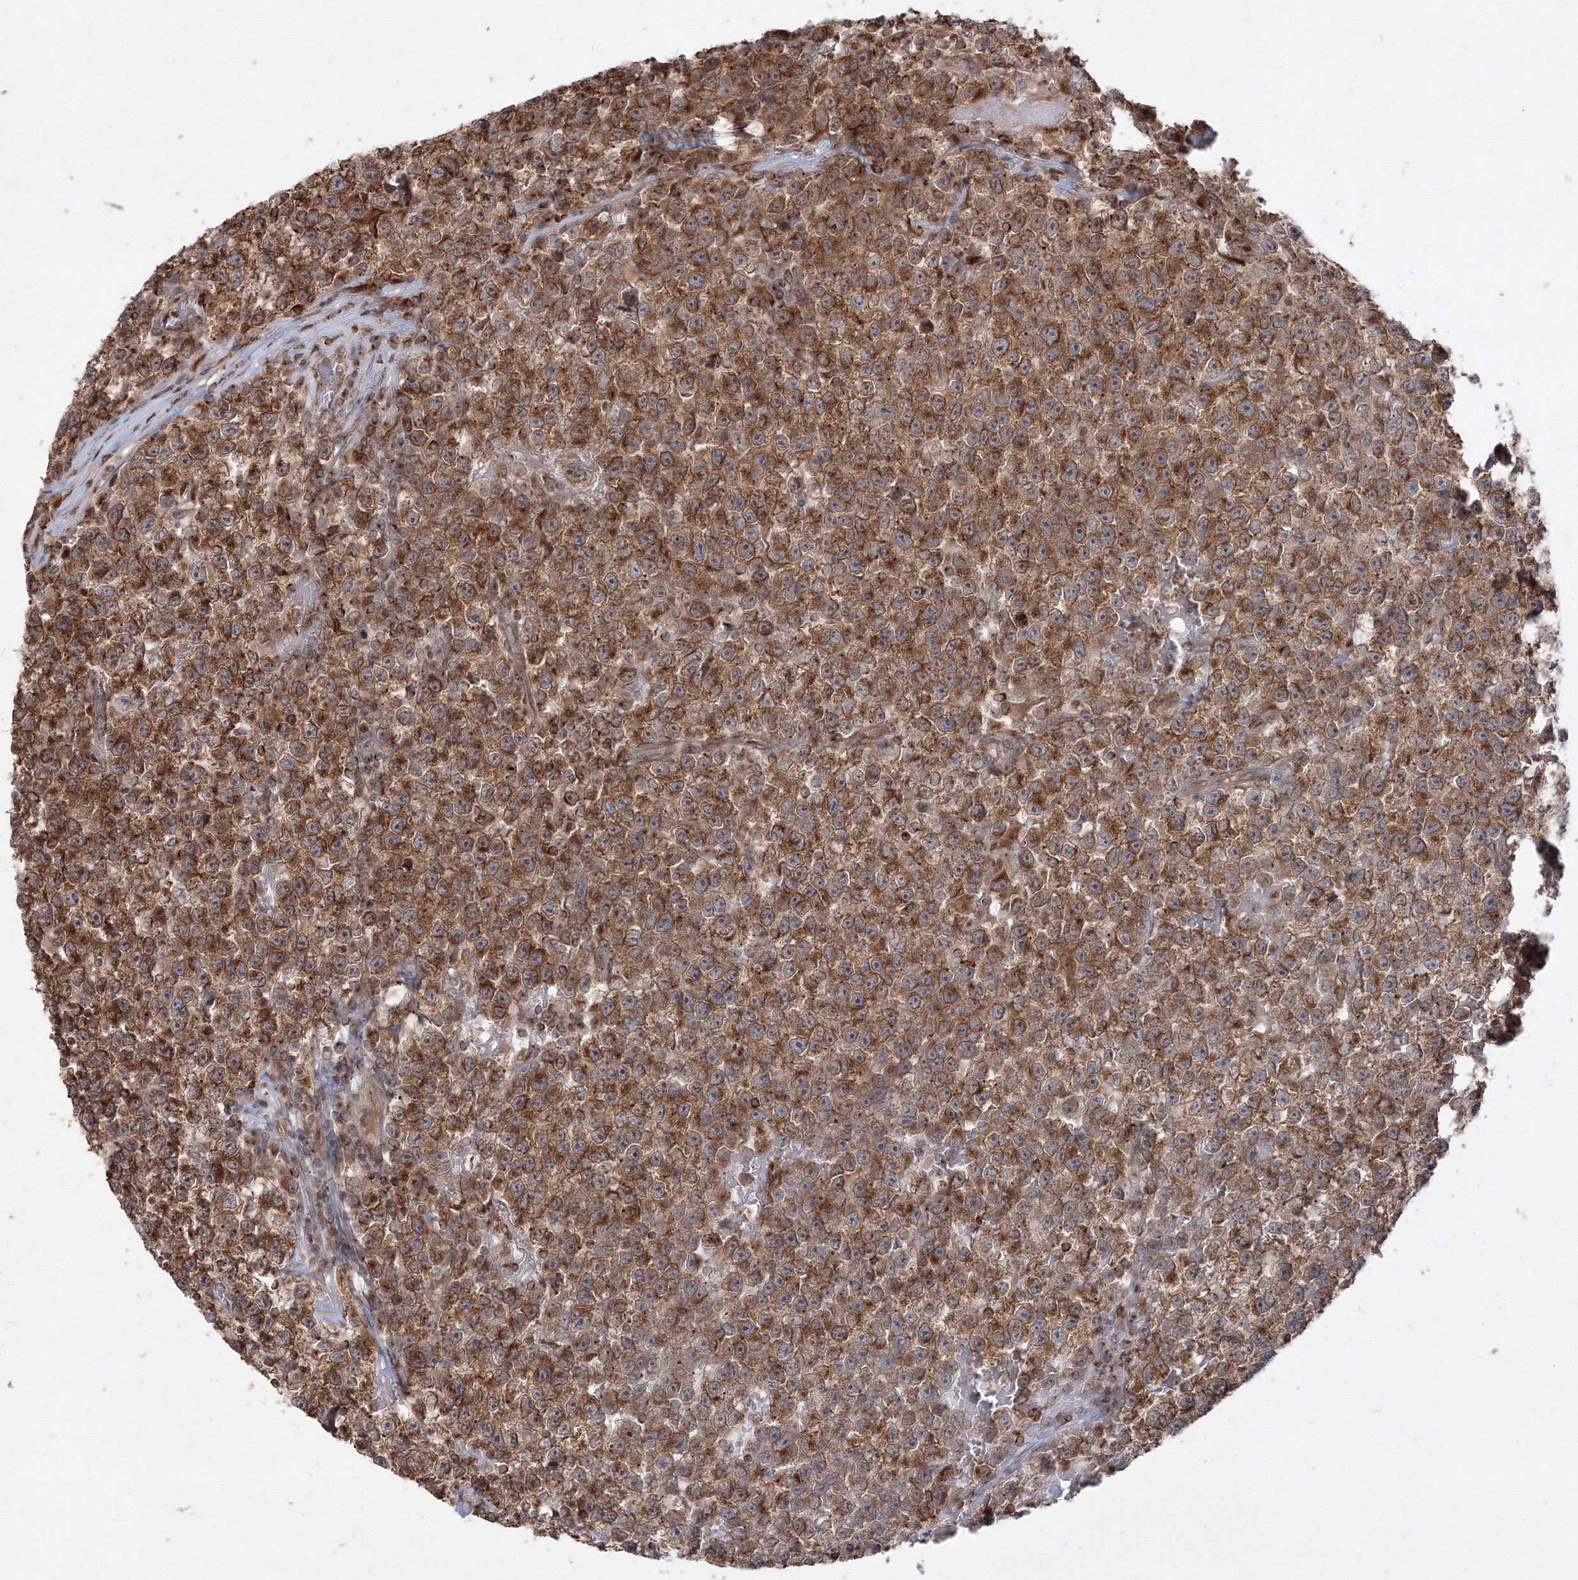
{"staining": {"intensity": "moderate", "quantity": ">75%", "location": "cytoplasmic/membranous"}, "tissue": "testis cancer", "cell_type": "Tumor cells", "image_type": "cancer", "snomed": [{"axis": "morphology", "description": "Seminoma, NOS"}, {"axis": "topography", "description": "Testis"}], "caption": "Protein expression analysis of testis cancer (seminoma) demonstrates moderate cytoplasmic/membranous staining in about >75% of tumor cells.", "gene": "TMEM50B", "patient": {"sex": "male", "age": 22}}